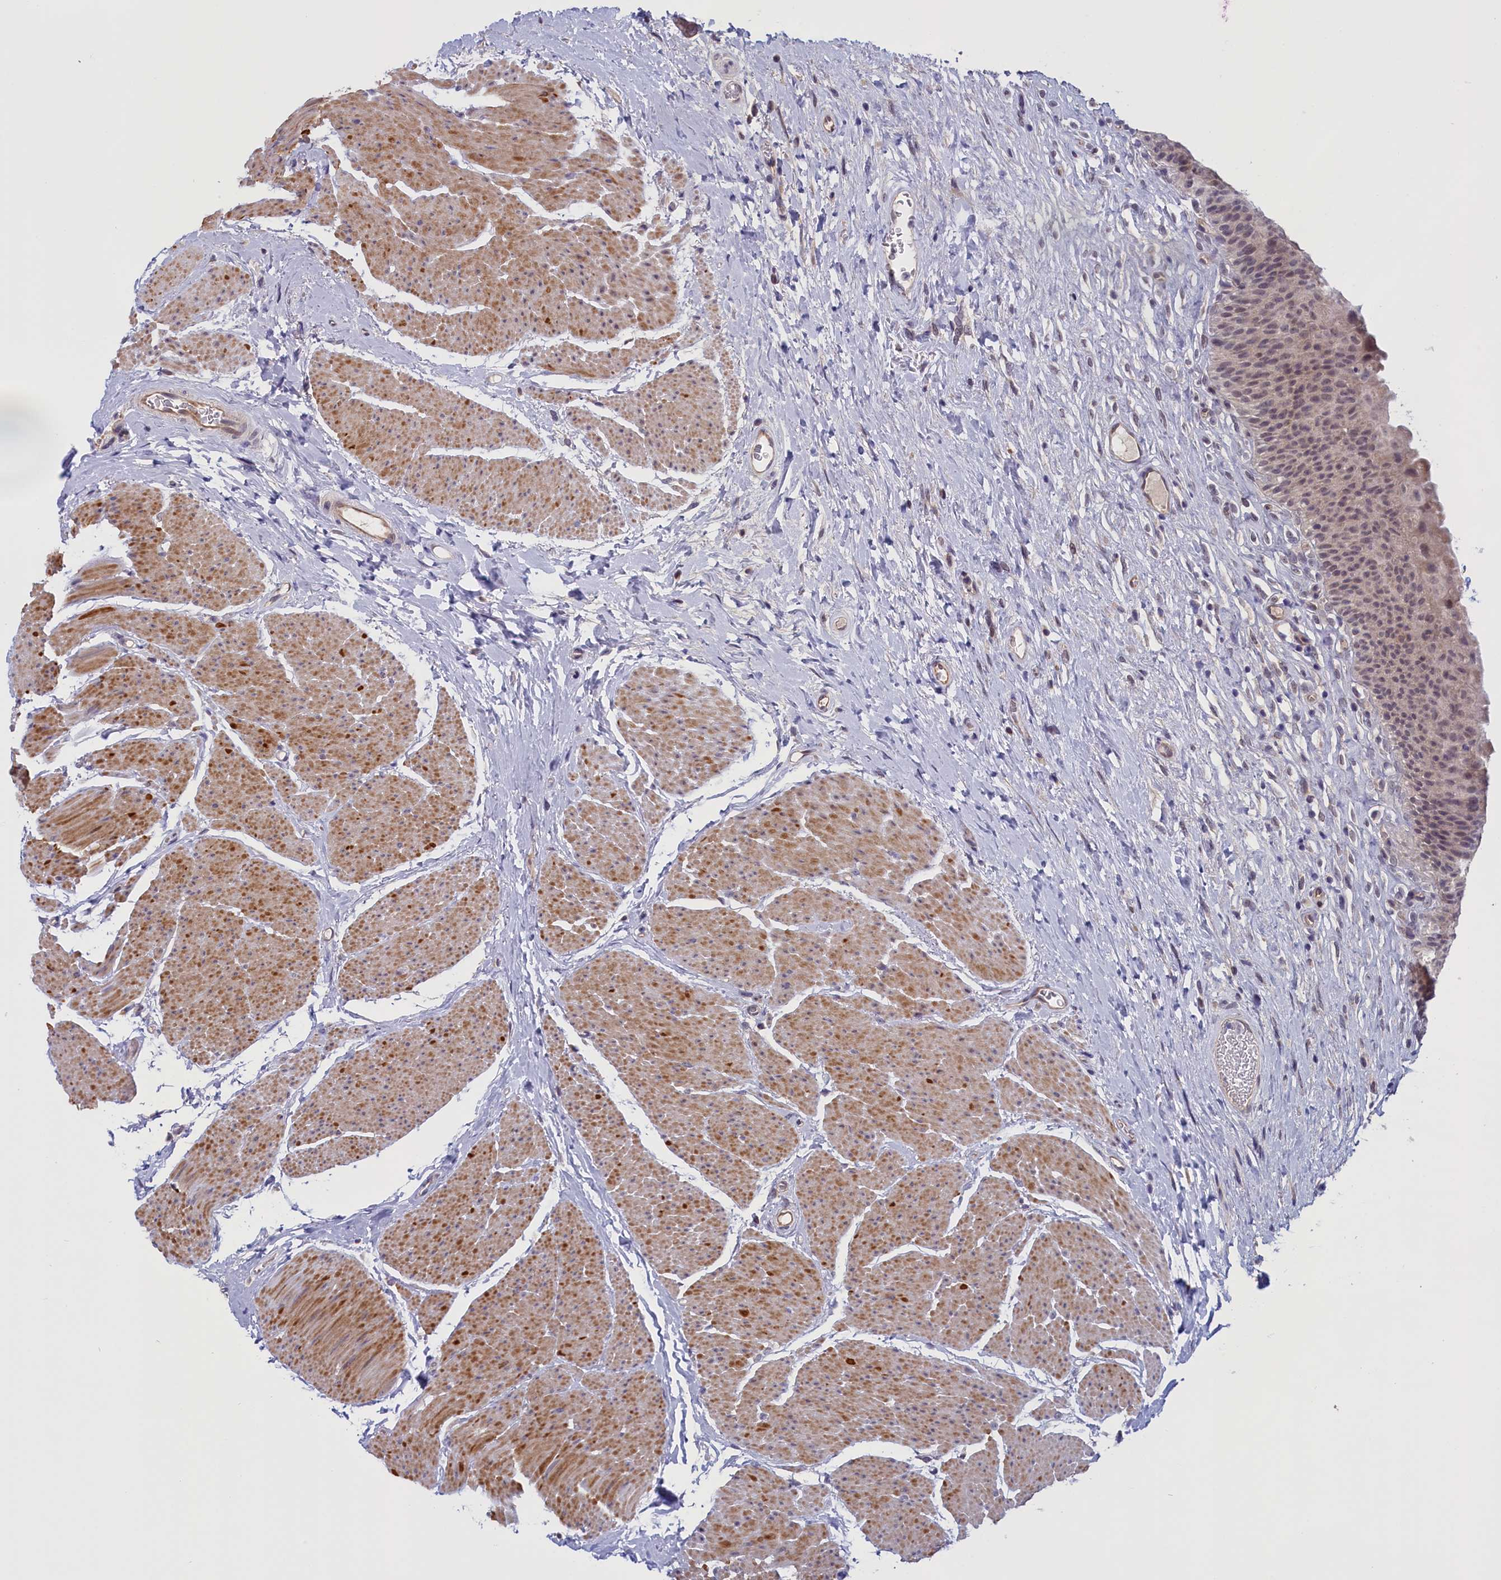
{"staining": {"intensity": "weak", "quantity": "25%-75%", "location": "nuclear"}, "tissue": "urinary bladder", "cell_type": "Urothelial cells", "image_type": "normal", "snomed": [{"axis": "morphology", "description": "Normal tissue, NOS"}, {"axis": "topography", "description": "Urinary bladder"}], "caption": "This image reveals benign urinary bladder stained with immunohistochemistry (IHC) to label a protein in brown. The nuclear of urothelial cells show weak positivity for the protein. Nuclei are counter-stained blue.", "gene": "IGFALS", "patient": {"sex": "male", "age": 74}}